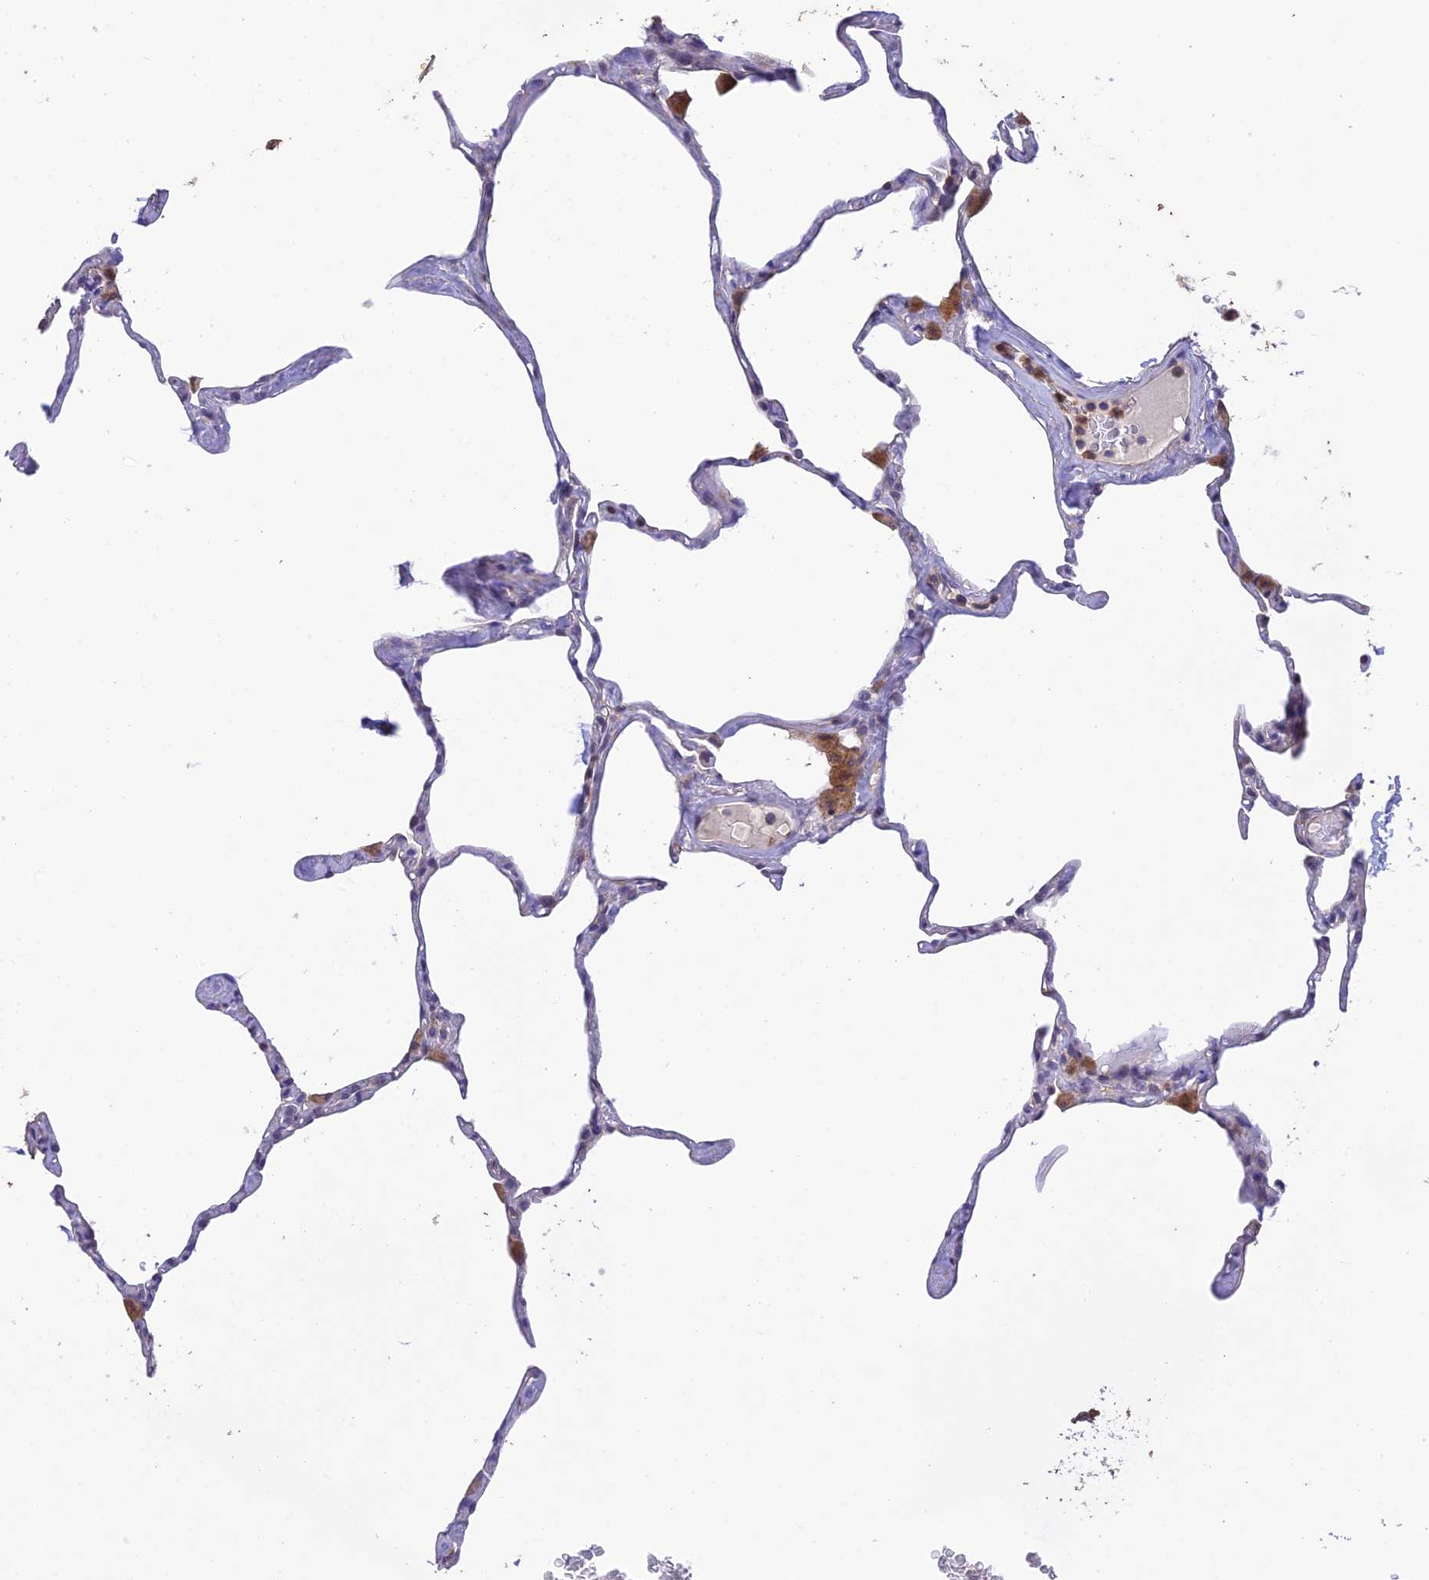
{"staining": {"intensity": "negative", "quantity": "none", "location": "none"}, "tissue": "lung", "cell_type": "Alveolar cells", "image_type": "normal", "snomed": [{"axis": "morphology", "description": "Normal tissue, NOS"}, {"axis": "topography", "description": "Lung"}], "caption": "The photomicrograph exhibits no significant expression in alveolar cells of lung.", "gene": "BMT2", "patient": {"sex": "male", "age": 65}}